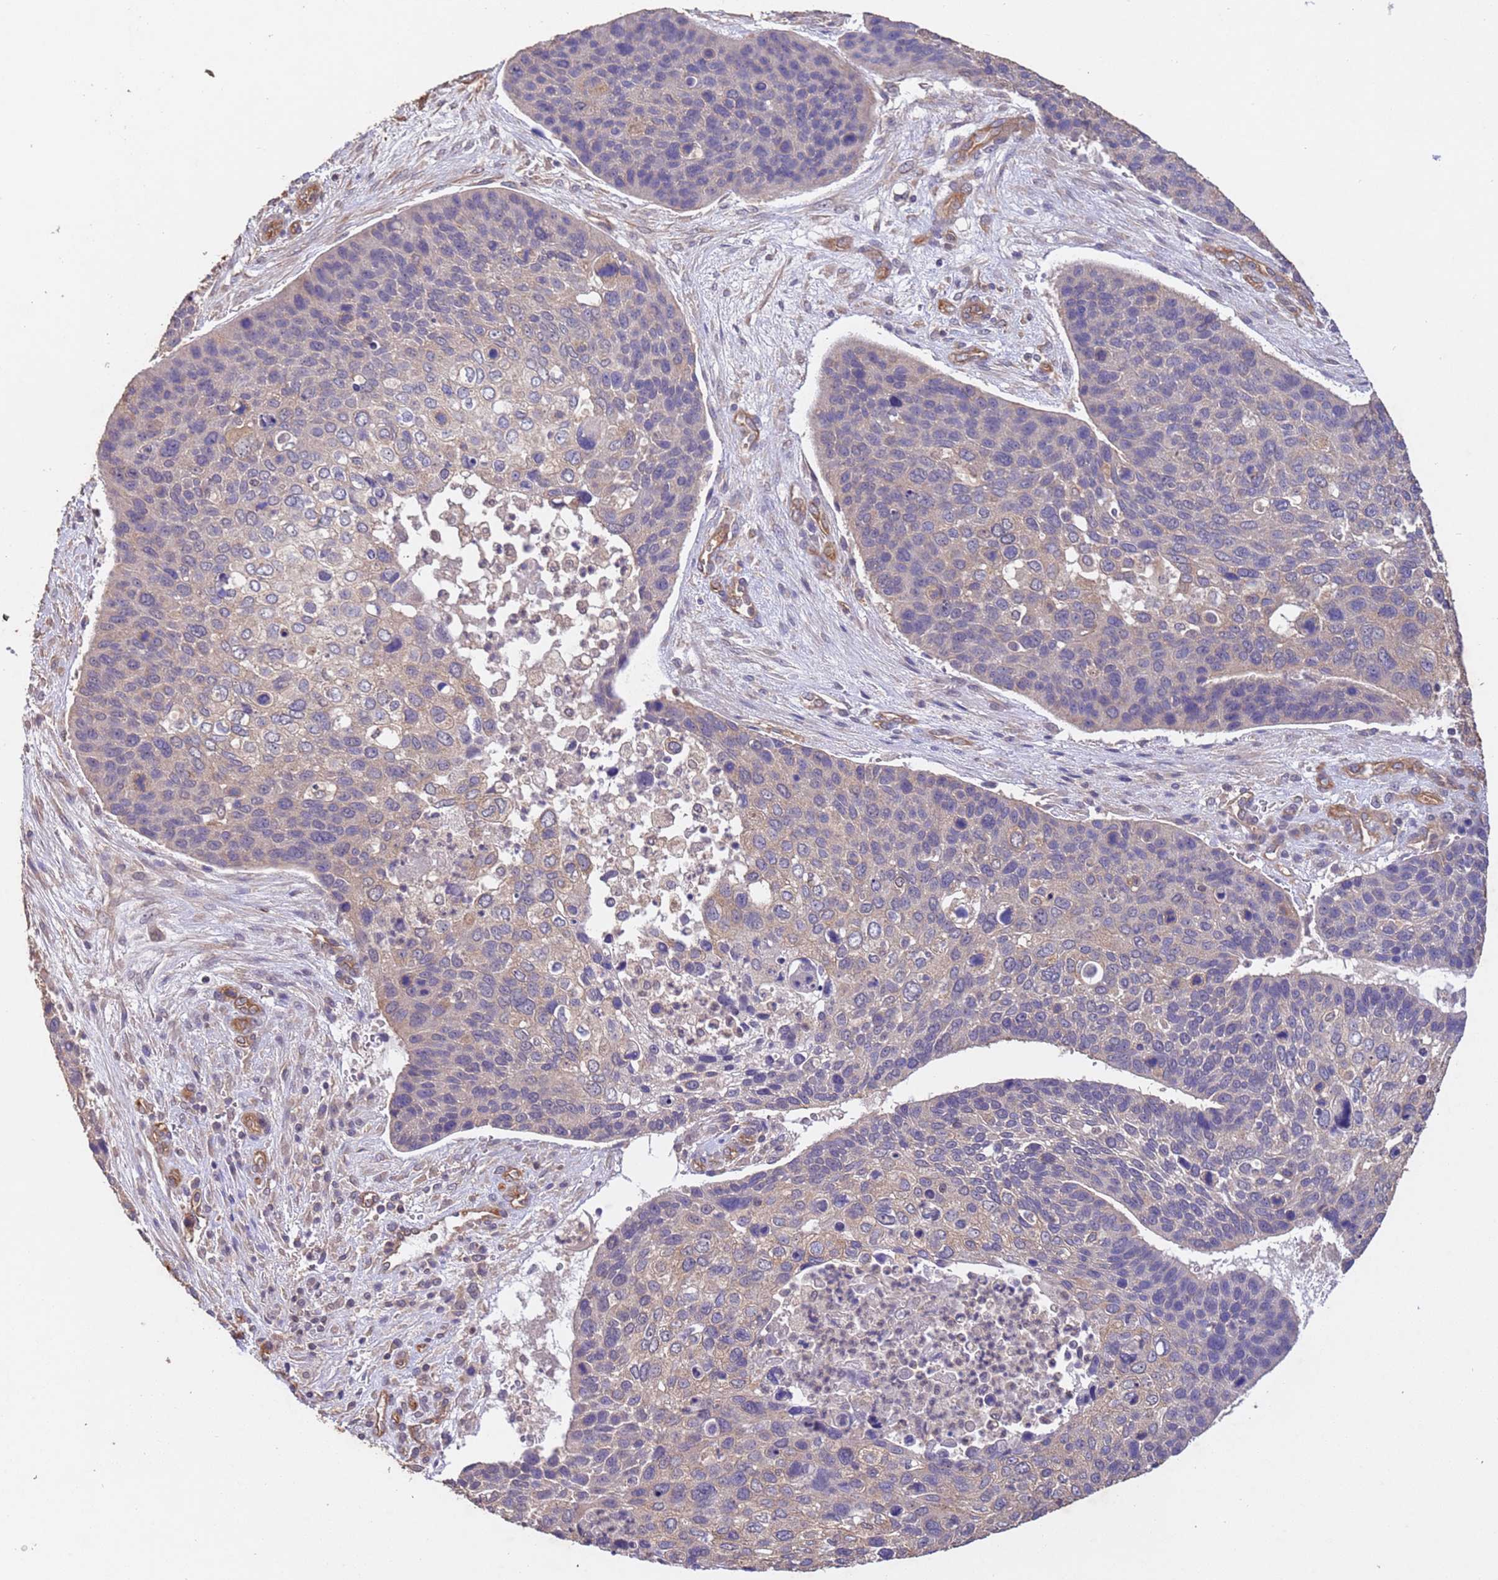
{"staining": {"intensity": "negative", "quantity": "none", "location": "none"}, "tissue": "skin cancer", "cell_type": "Tumor cells", "image_type": "cancer", "snomed": [{"axis": "morphology", "description": "Basal cell carcinoma"}, {"axis": "topography", "description": "Skin"}], "caption": "Histopathology image shows no significant protein staining in tumor cells of basal cell carcinoma (skin).", "gene": "MTX3", "patient": {"sex": "female", "age": 74}}